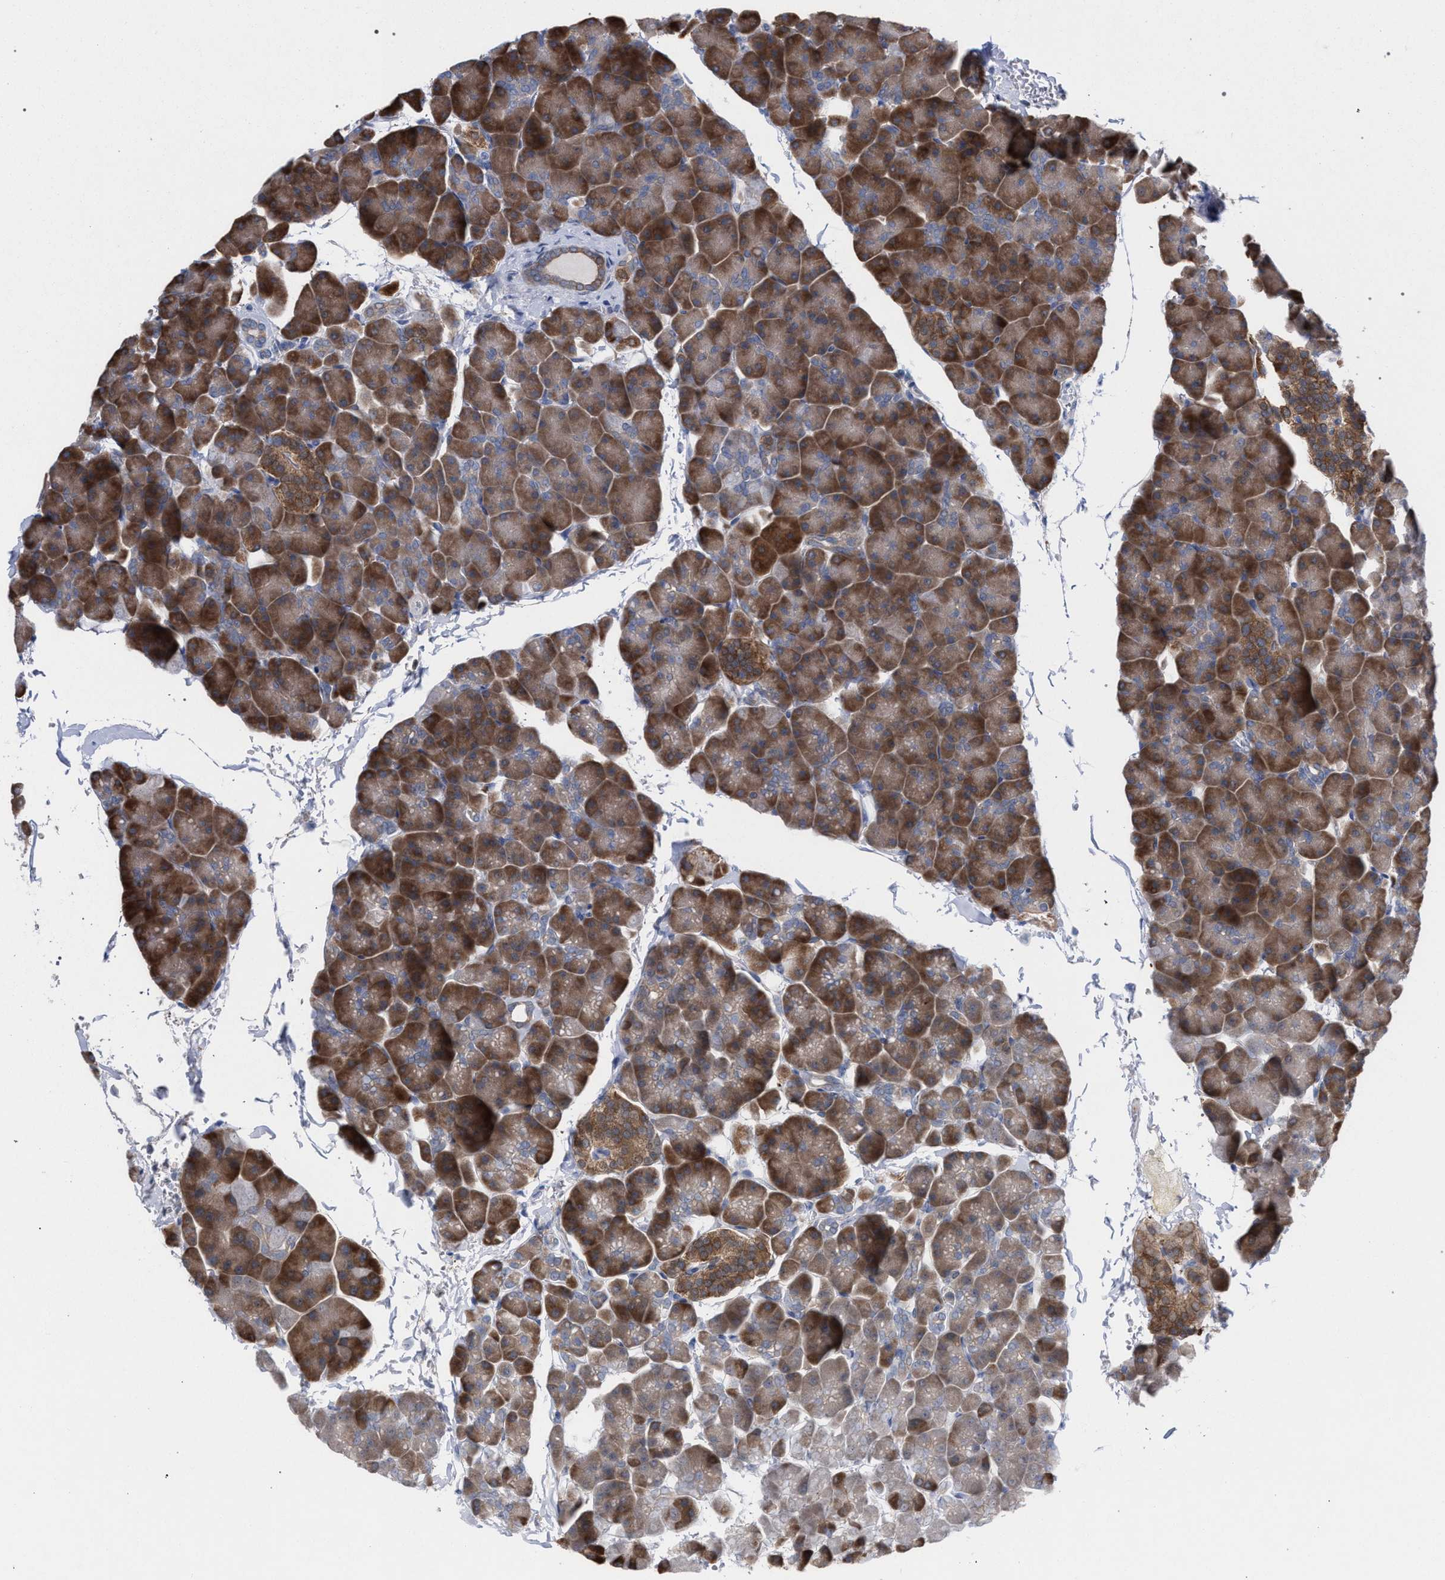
{"staining": {"intensity": "moderate", "quantity": ">75%", "location": "cytoplasmic/membranous"}, "tissue": "pancreas", "cell_type": "Exocrine glandular cells", "image_type": "normal", "snomed": [{"axis": "morphology", "description": "Normal tissue, NOS"}, {"axis": "topography", "description": "Pancreas"}], "caption": "IHC photomicrograph of benign pancreas: human pancreas stained using immunohistochemistry (IHC) exhibits medium levels of moderate protein expression localized specifically in the cytoplasmic/membranous of exocrine glandular cells, appearing as a cytoplasmic/membranous brown color.", "gene": "FHOD3", "patient": {"sex": "male", "age": 35}}